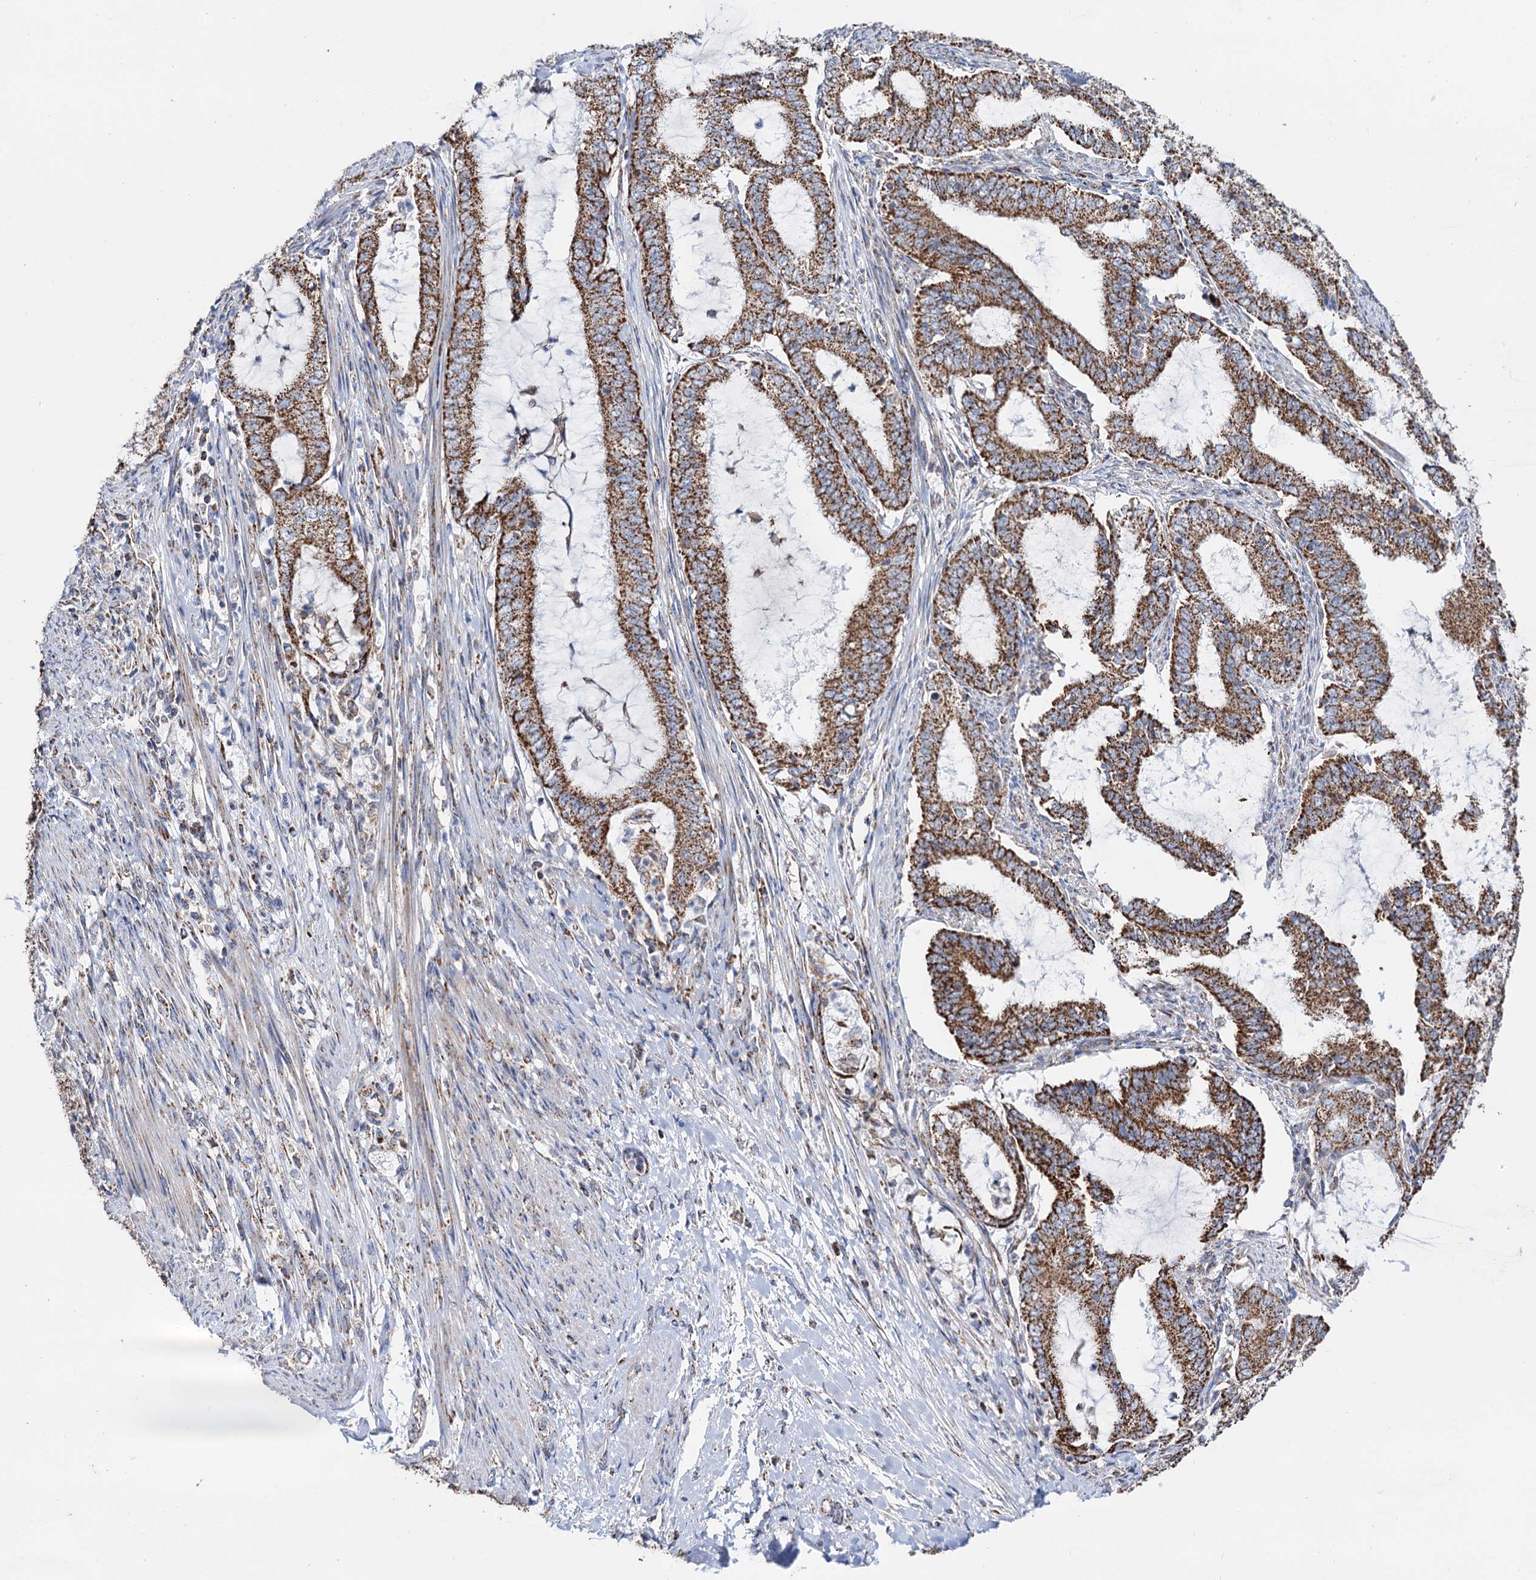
{"staining": {"intensity": "strong", "quantity": ">75%", "location": "cytoplasmic/membranous"}, "tissue": "endometrial cancer", "cell_type": "Tumor cells", "image_type": "cancer", "snomed": [{"axis": "morphology", "description": "Adenocarcinoma, NOS"}, {"axis": "topography", "description": "Endometrium"}], "caption": "Endometrial cancer stained for a protein displays strong cytoplasmic/membranous positivity in tumor cells. (DAB = brown stain, brightfield microscopy at high magnification).", "gene": "C2CD3", "patient": {"sex": "female", "age": 51}}